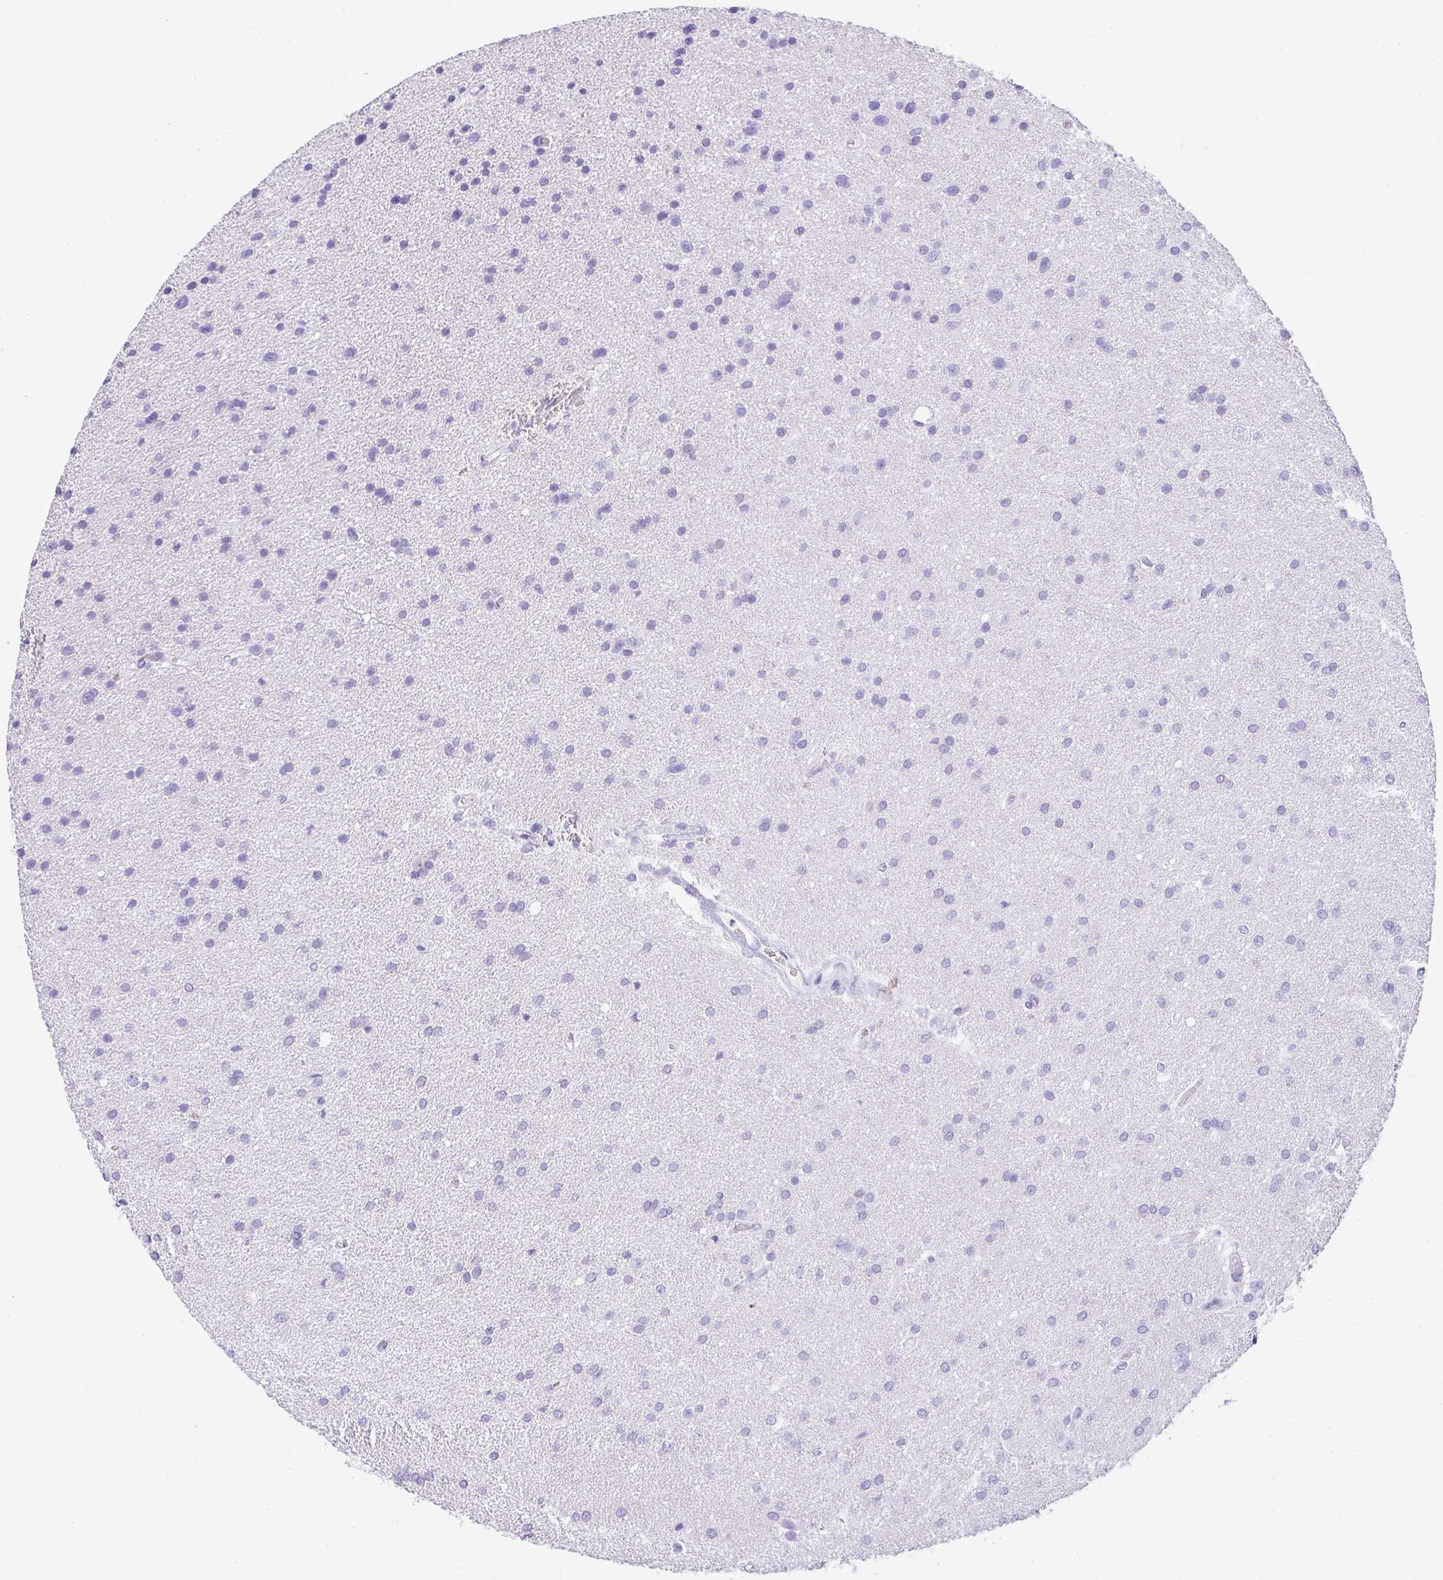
{"staining": {"intensity": "negative", "quantity": "none", "location": "none"}, "tissue": "glioma", "cell_type": "Tumor cells", "image_type": "cancer", "snomed": [{"axis": "morphology", "description": "Glioma, malignant, Low grade"}, {"axis": "topography", "description": "Brain"}], "caption": "There is no significant expression in tumor cells of glioma.", "gene": "AVIL", "patient": {"sex": "female", "age": 54}}